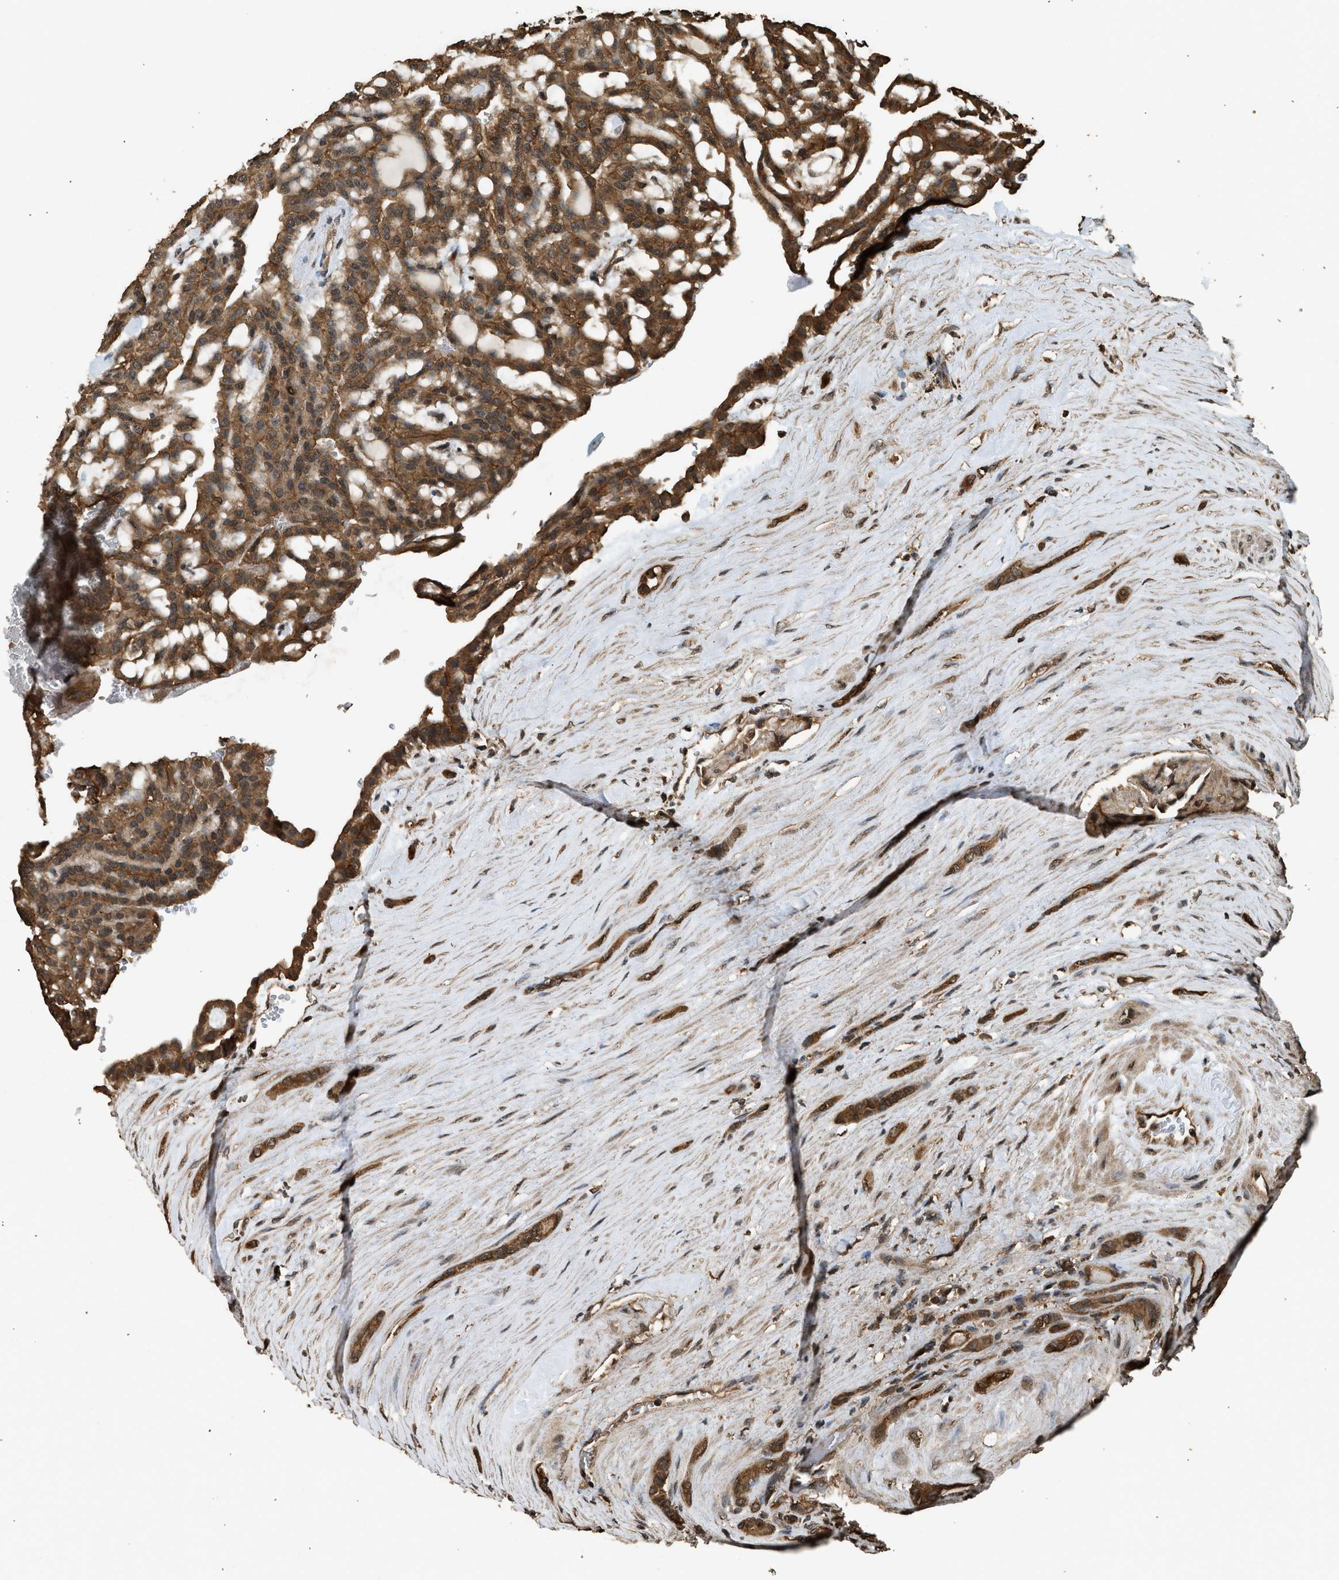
{"staining": {"intensity": "moderate", "quantity": ">75%", "location": "cytoplasmic/membranous"}, "tissue": "renal cancer", "cell_type": "Tumor cells", "image_type": "cancer", "snomed": [{"axis": "morphology", "description": "Adenocarcinoma, NOS"}, {"axis": "topography", "description": "Kidney"}], "caption": "The micrograph exhibits staining of renal cancer, revealing moderate cytoplasmic/membranous protein staining (brown color) within tumor cells.", "gene": "MYBL2", "patient": {"sex": "male", "age": 63}}